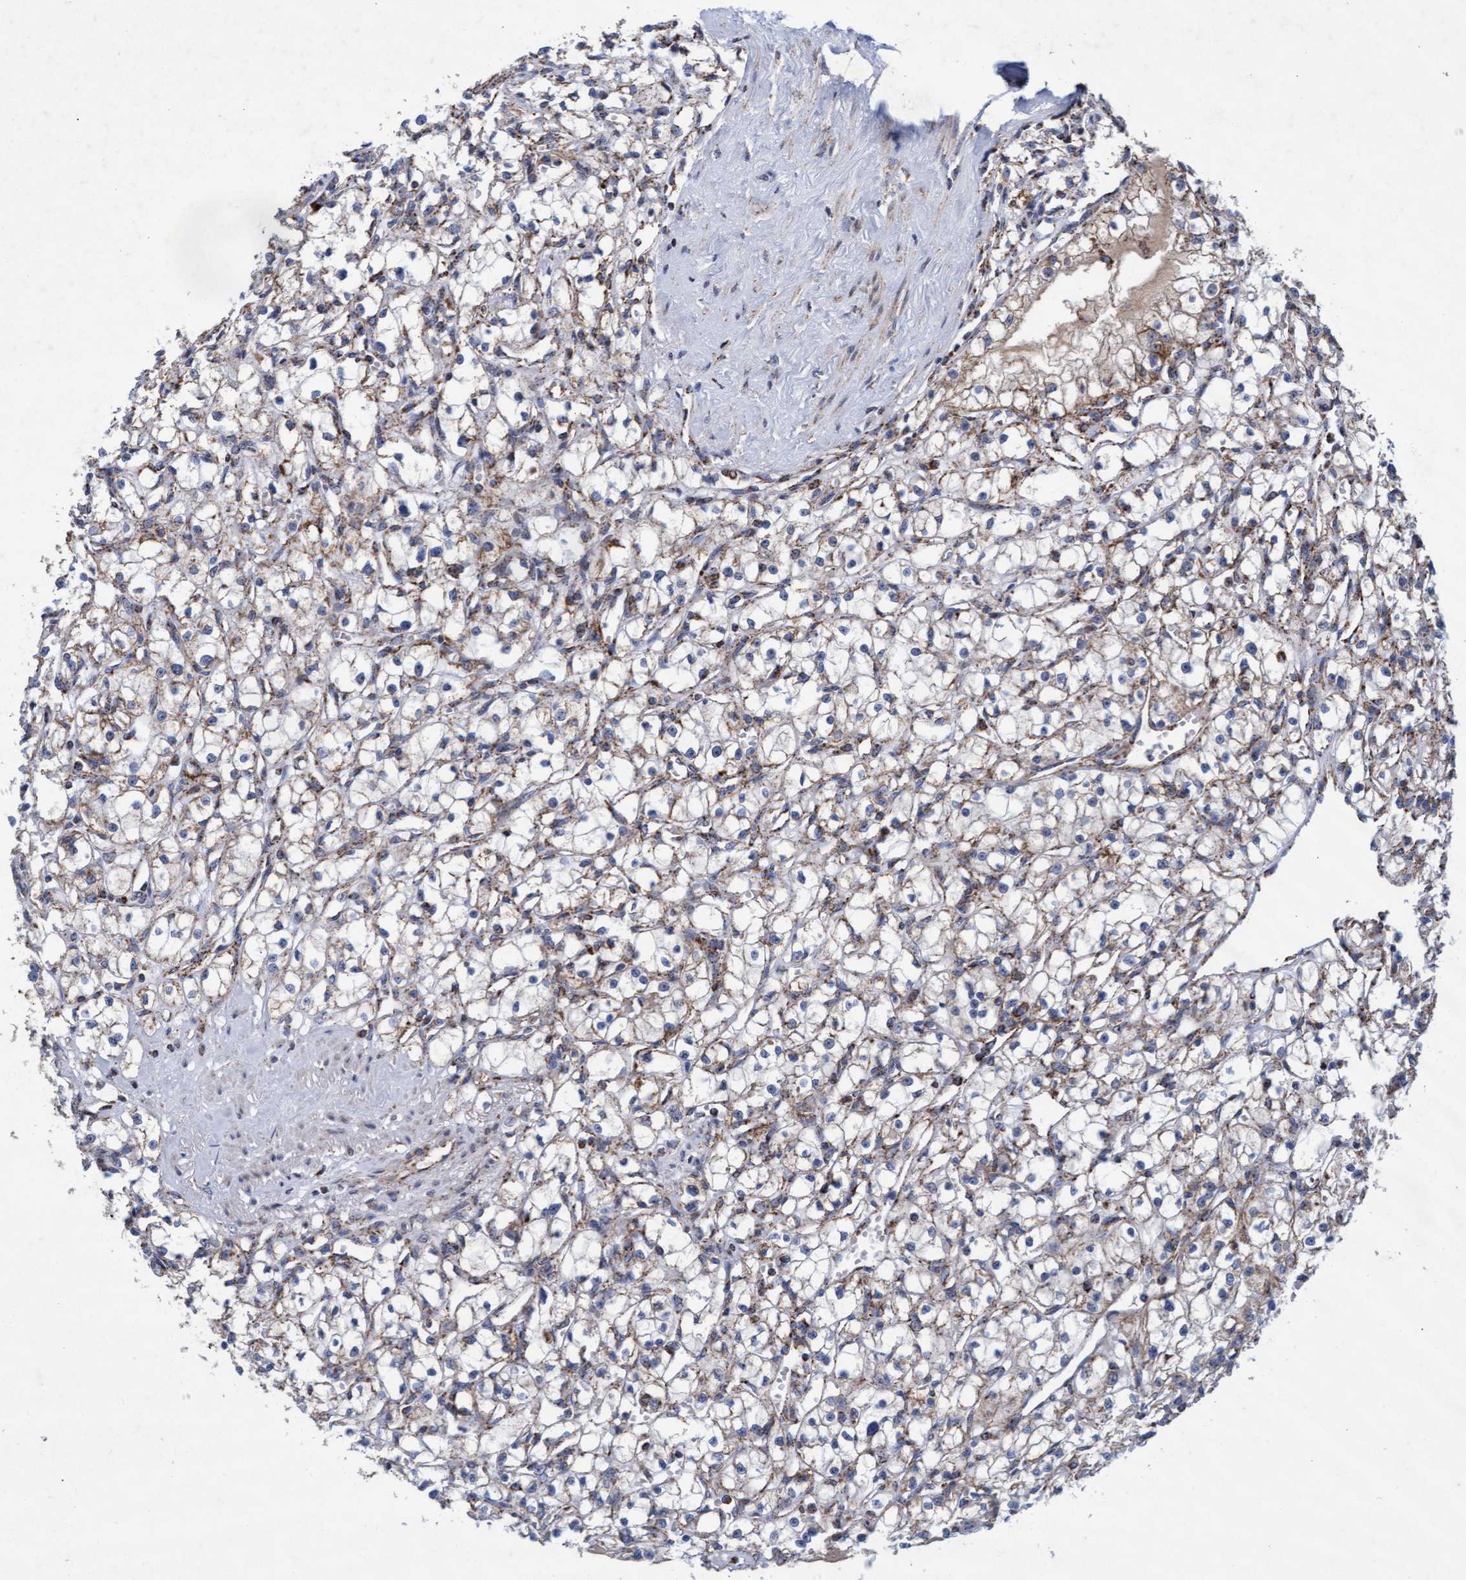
{"staining": {"intensity": "moderate", "quantity": ">75%", "location": "cytoplasmic/membranous"}, "tissue": "renal cancer", "cell_type": "Tumor cells", "image_type": "cancer", "snomed": [{"axis": "morphology", "description": "Adenocarcinoma, NOS"}, {"axis": "topography", "description": "Kidney"}], "caption": "Protein expression by IHC demonstrates moderate cytoplasmic/membranous positivity in approximately >75% of tumor cells in renal cancer.", "gene": "MRPL38", "patient": {"sex": "male", "age": 56}}